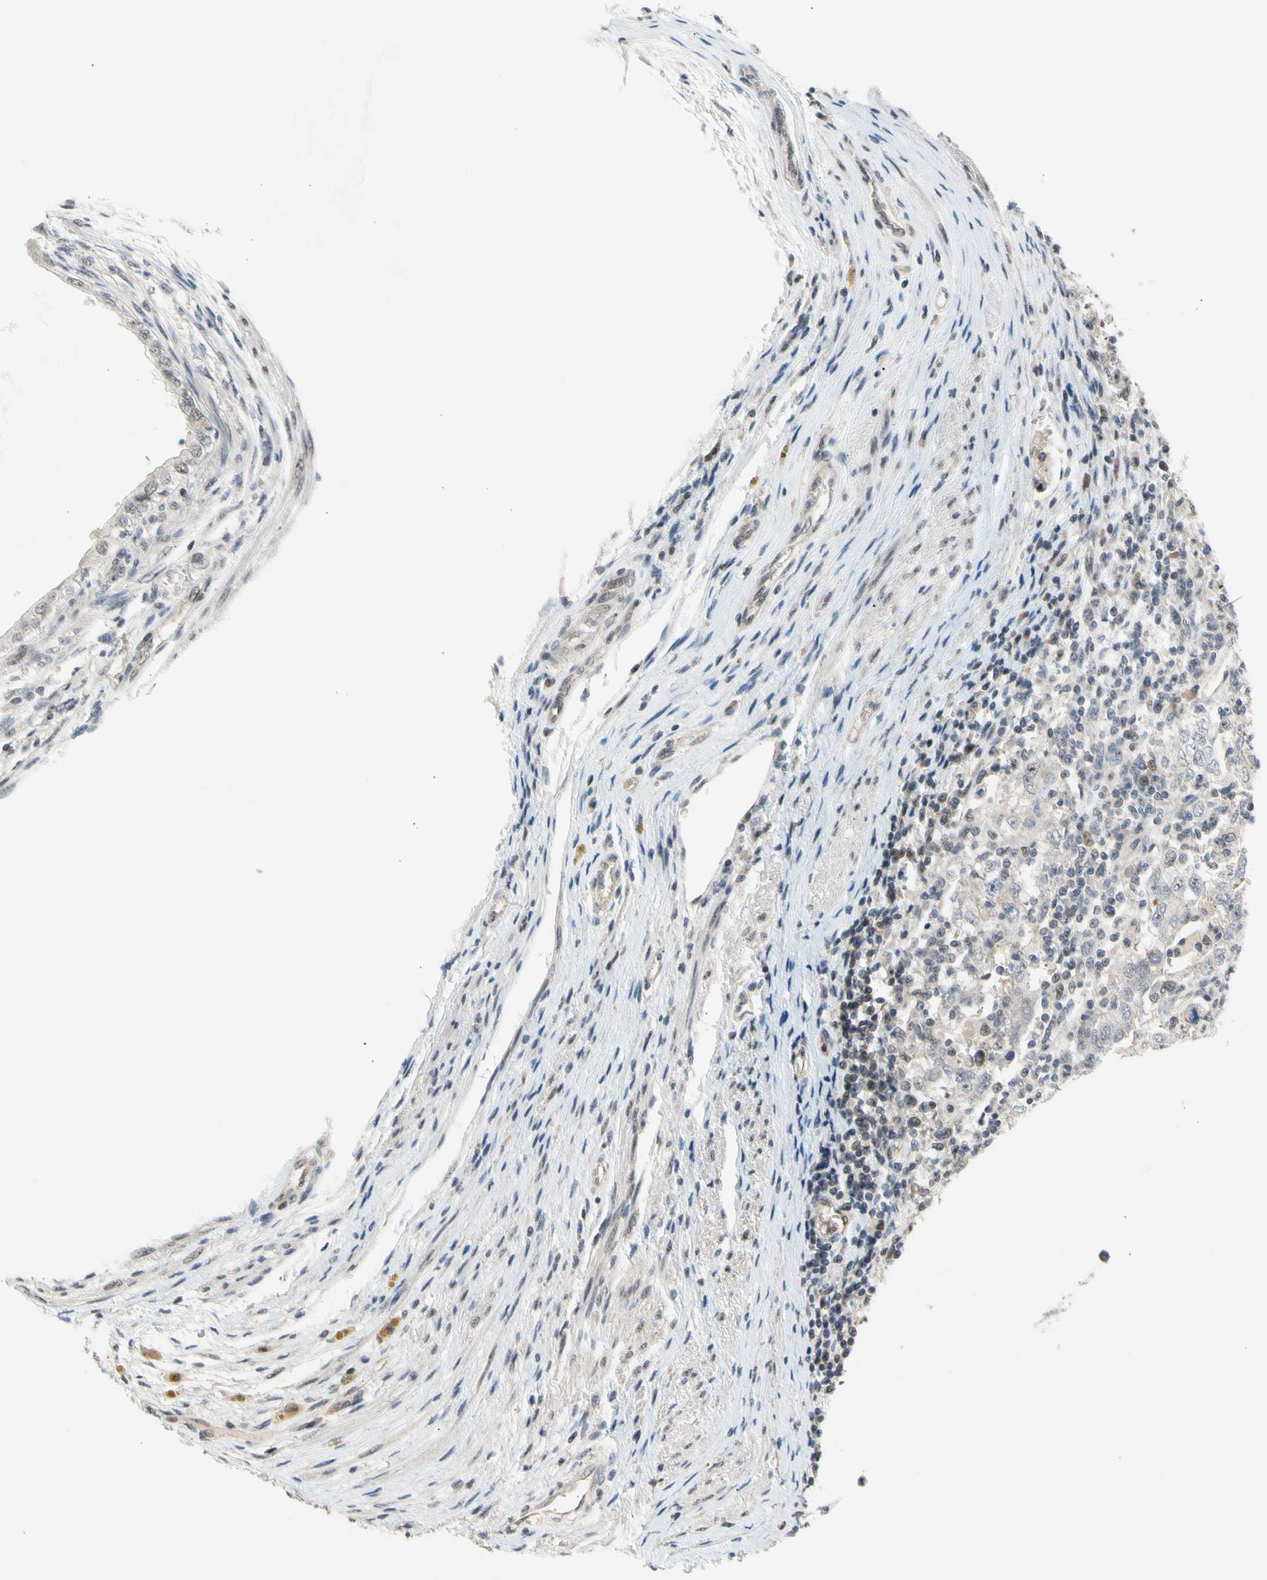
{"staining": {"intensity": "weak", "quantity": "25%-75%", "location": "cytoplasmic/membranous"}, "tissue": "testis cancer", "cell_type": "Tumor cells", "image_type": "cancer", "snomed": [{"axis": "morphology", "description": "Carcinoma, Embryonal, NOS"}, {"axis": "topography", "description": "Testis"}], "caption": "High-power microscopy captured an immunohistochemistry (IHC) image of testis embryonal carcinoma, revealing weak cytoplasmic/membranous positivity in approximately 25%-75% of tumor cells.", "gene": "NGEF", "patient": {"sex": "male", "age": 26}}